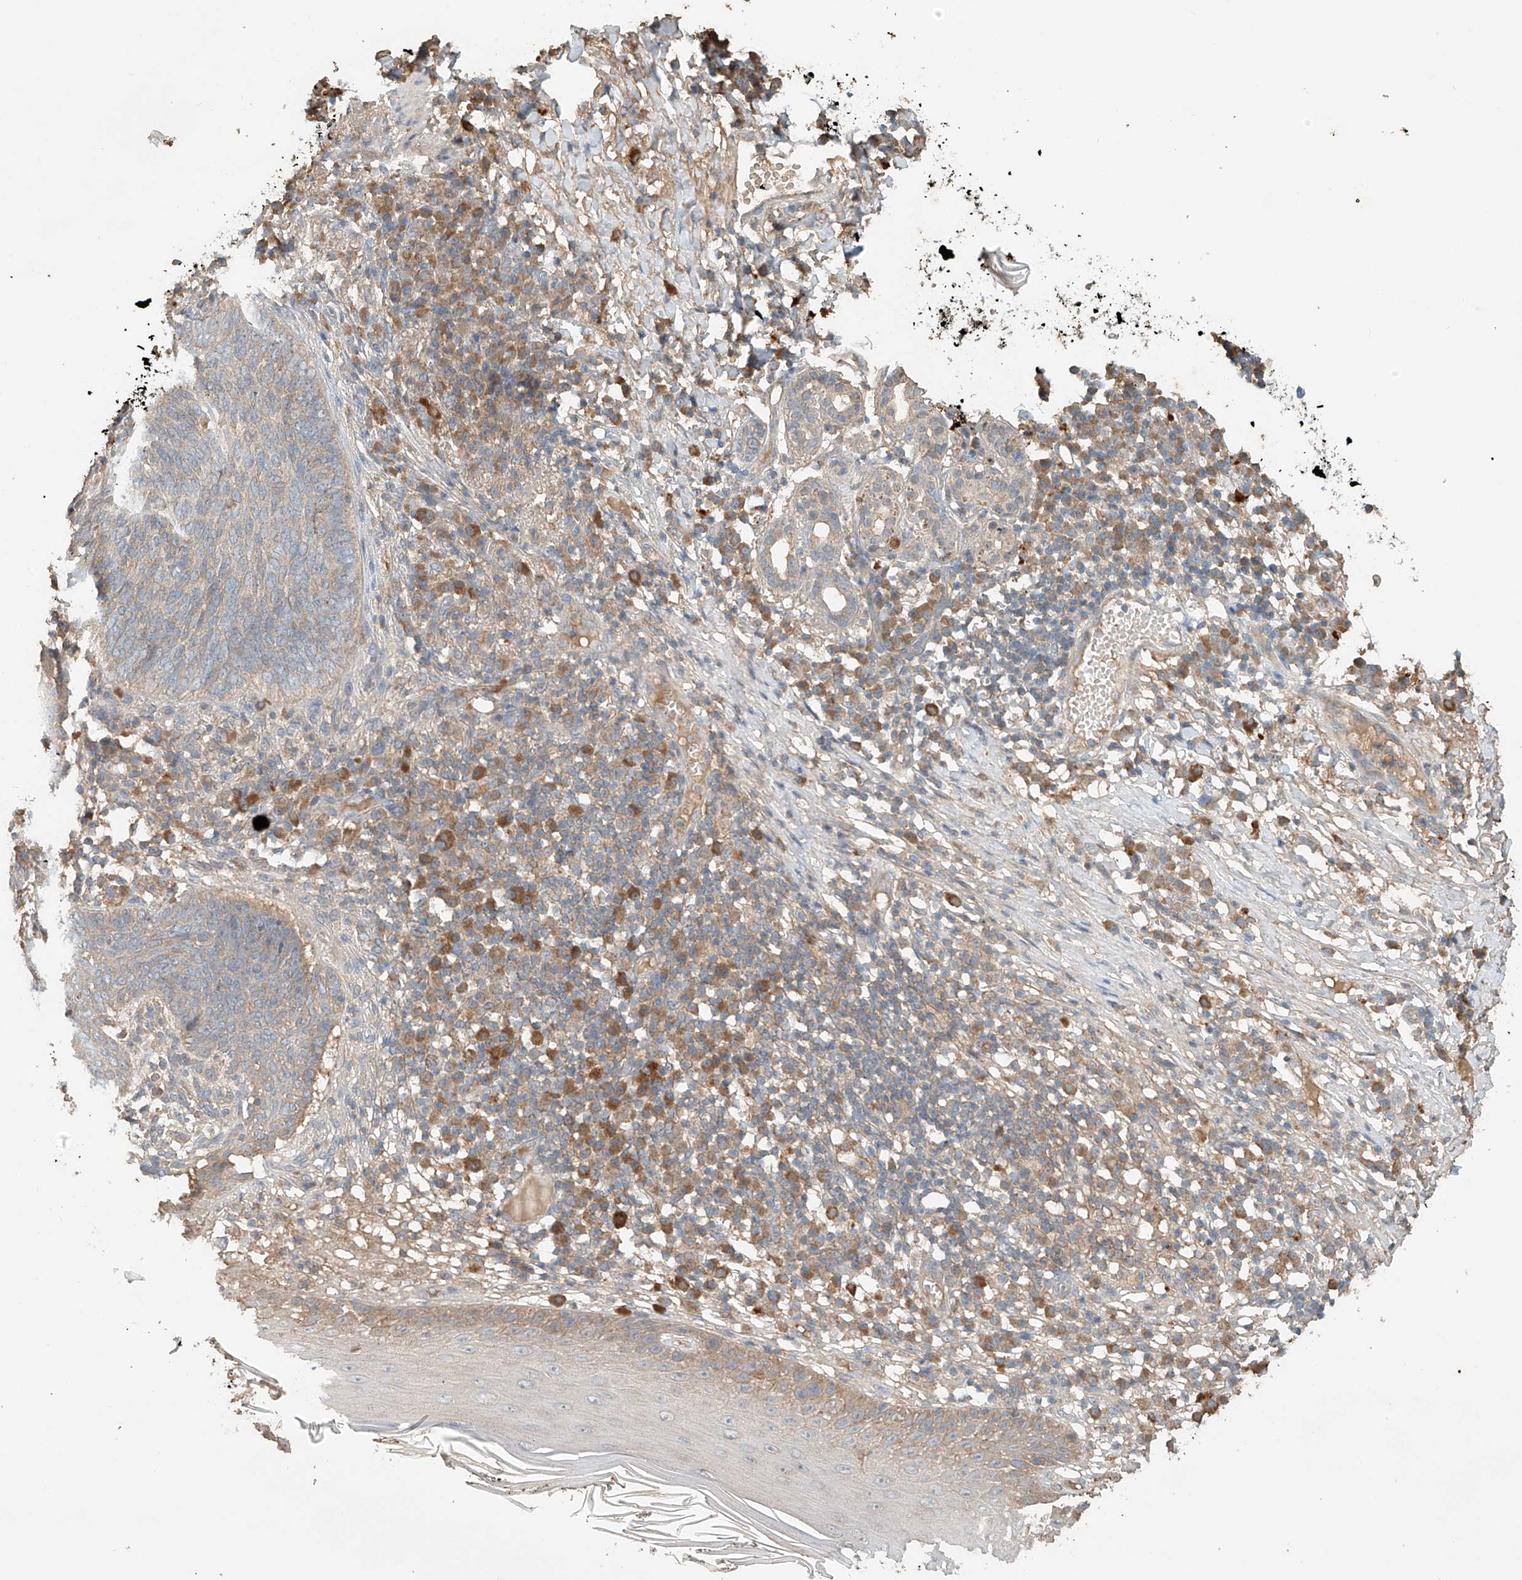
{"staining": {"intensity": "weak", "quantity": "<25%", "location": "cytoplasmic/membranous"}, "tissue": "skin cancer", "cell_type": "Tumor cells", "image_type": "cancer", "snomed": [{"axis": "morphology", "description": "Basal cell carcinoma"}, {"axis": "topography", "description": "Skin"}], "caption": "The histopathology image demonstrates no significant staining in tumor cells of basal cell carcinoma (skin).", "gene": "GNB1L", "patient": {"sex": "male", "age": 85}}